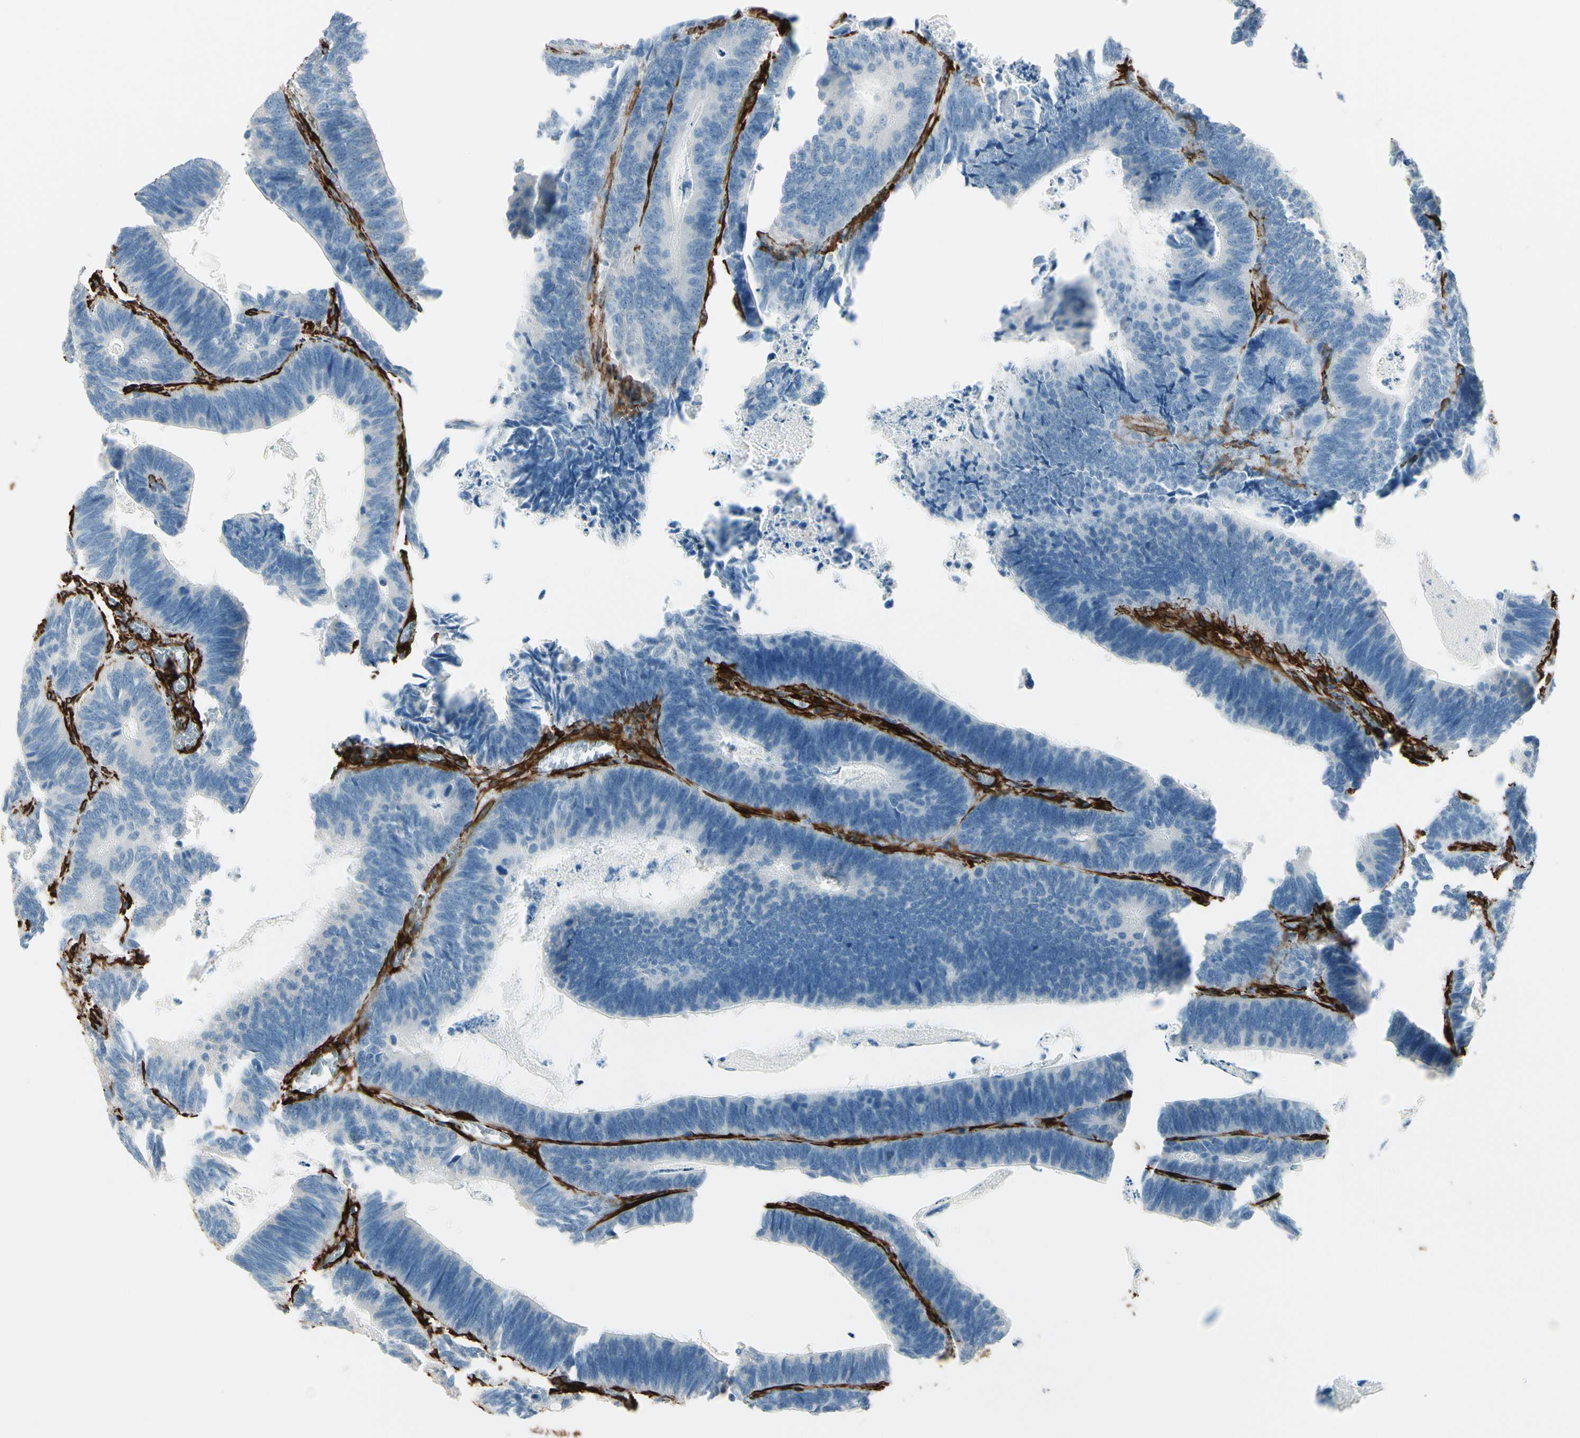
{"staining": {"intensity": "negative", "quantity": "none", "location": "none"}, "tissue": "colorectal cancer", "cell_type": "Tumor cells", "image_type": "cancer", "snomed": [{"axis": "morphology", "description": "Adenocarcinoma, NOS"}, {"axis": "topography", "description": "Colon"}], "caption": "High magnification brightfield microscopy of adenocarcinoma (colorectal) stained with DAB (3,3'-diaminobenzidine) (brown) and counterstained with hematoxylin (blue): tumor cells show no significant expression.", "gene": "CALD1", "patient": {"sex": "male", "age": 72}}